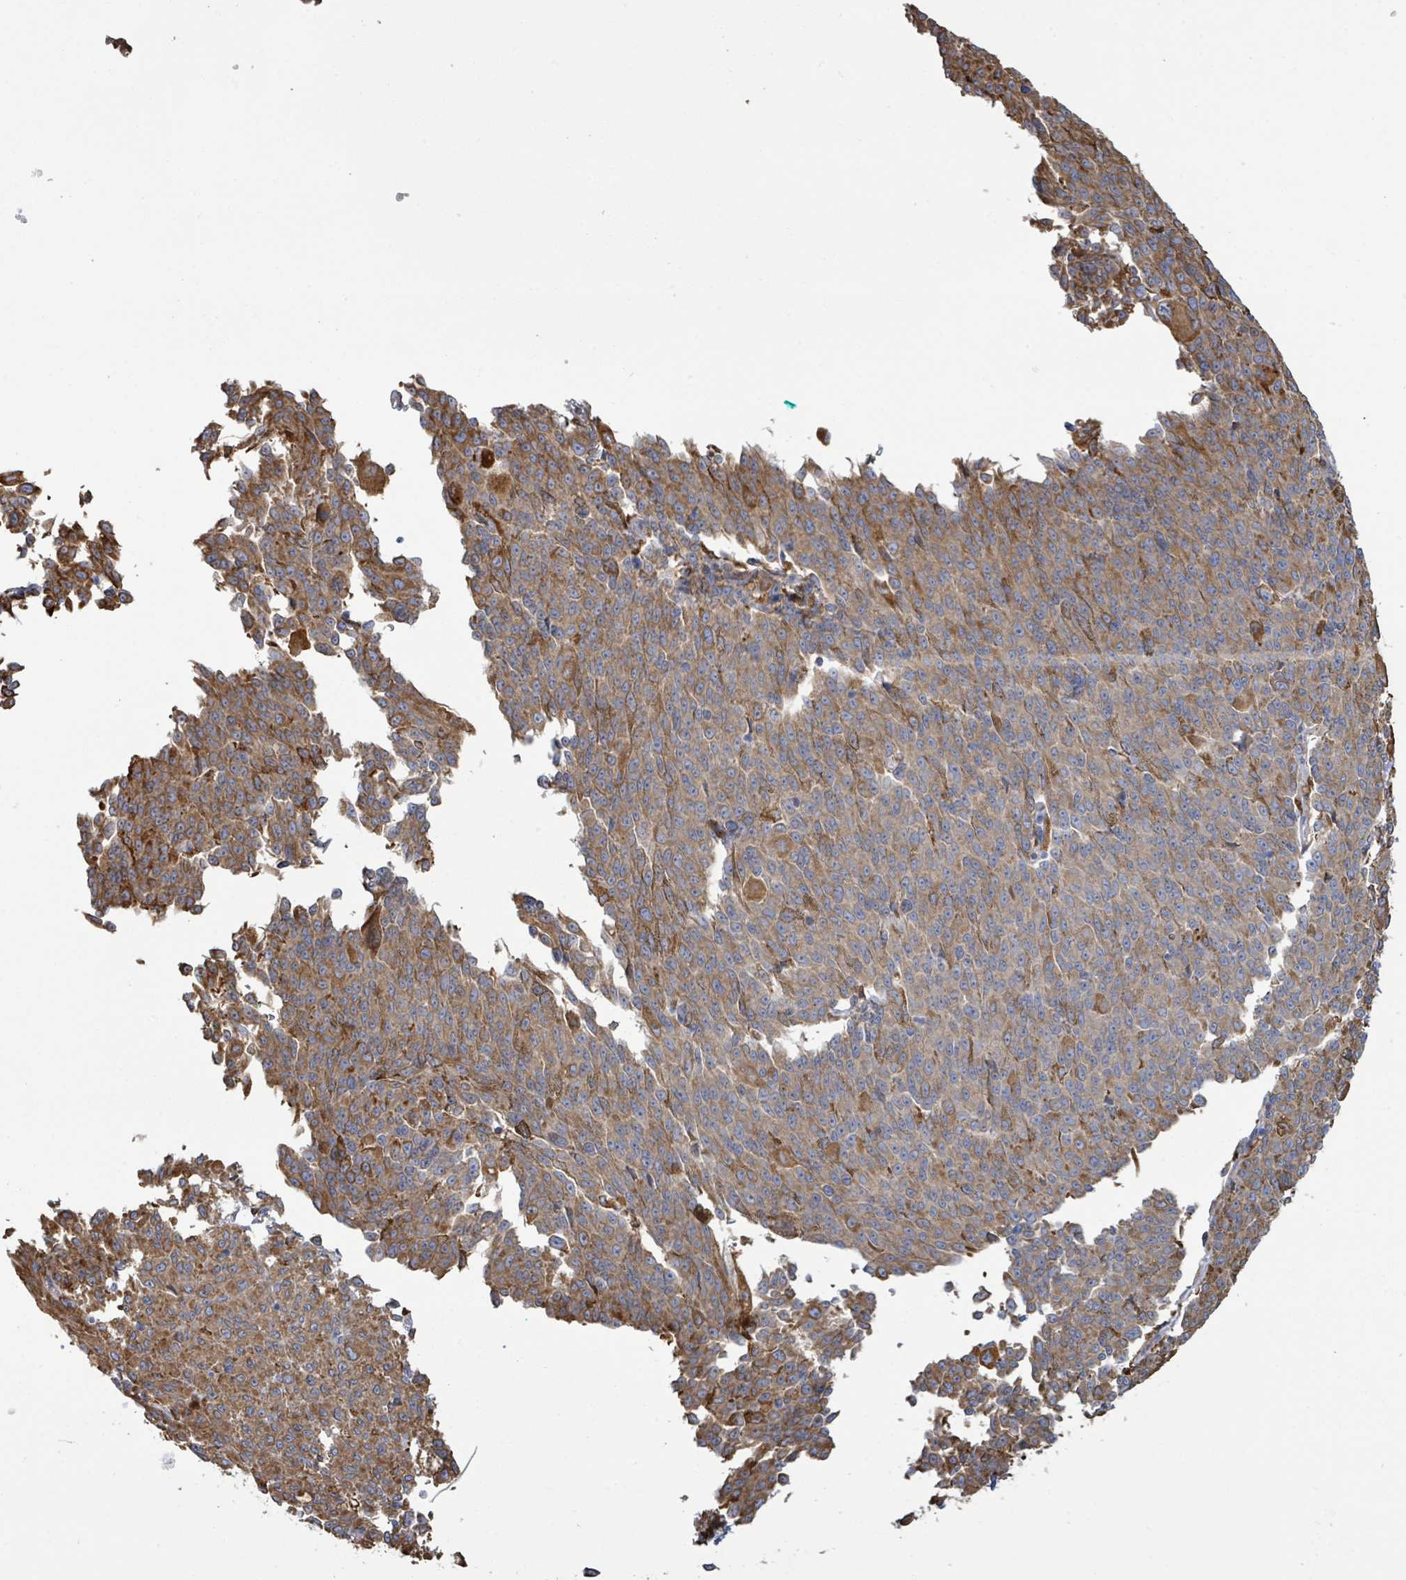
{"staining": {"intensity": "moderate", "quantity": "25%-75%", "location": "cytoplasmic/membranous"}, "tissue": "melanoma", "cell_type": "Tumor cells", "image_type": "cancer", "snomed": [{"axis": "morphology", "description": "Malignant melanoma, NOS"}, {"axis": "topography", "description": "Skin"}], "caption": "An image showing moderate cytoplasmic/membranous expression in about 25%-75% of tumor cells in malignant melanoma, as visualized by brown immunohistochemical staining.", "gene": "RFPL4A", "patient": {"sex": "female", "age": 52}}